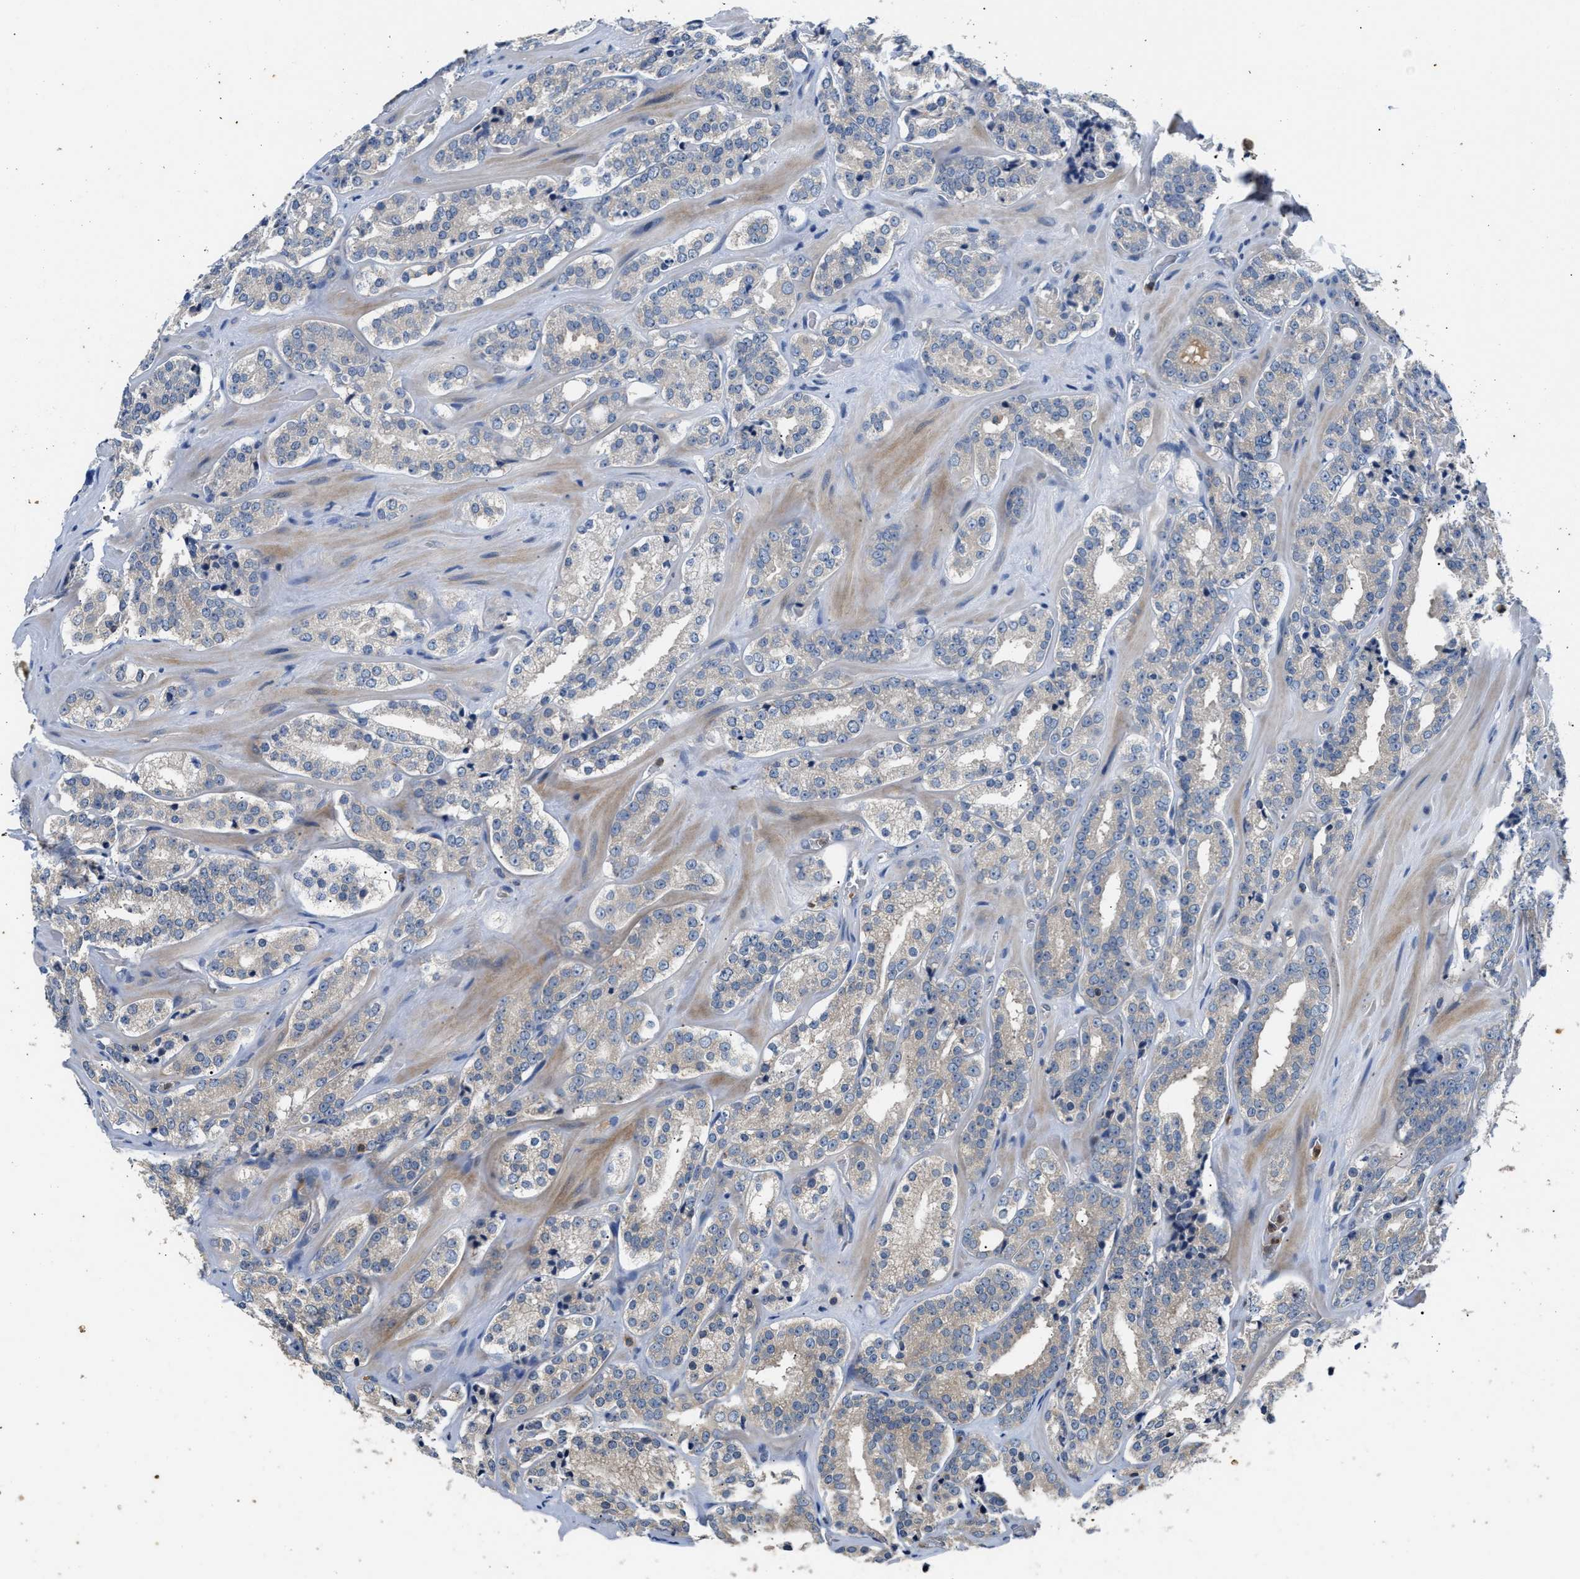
{"staining": {"intensity": "negative", "quantity": "none", "location": "none"}, "tissue": "prostate cancer", "cell_type": "Tumor cells", "image_type": "cancer", "snomed": [{"axis": "morphology", "description": "Adenocarcinoma, High grade"}, {"axis": "topography", "description": "Prostate"}], "caption": "IHC of human prostate cancer (adenocarcinoma (high-grade)) demonstrates no positivity in tumor cells.", "gene": "CHUK", "patient": {"sex": "male", "age": 60}}